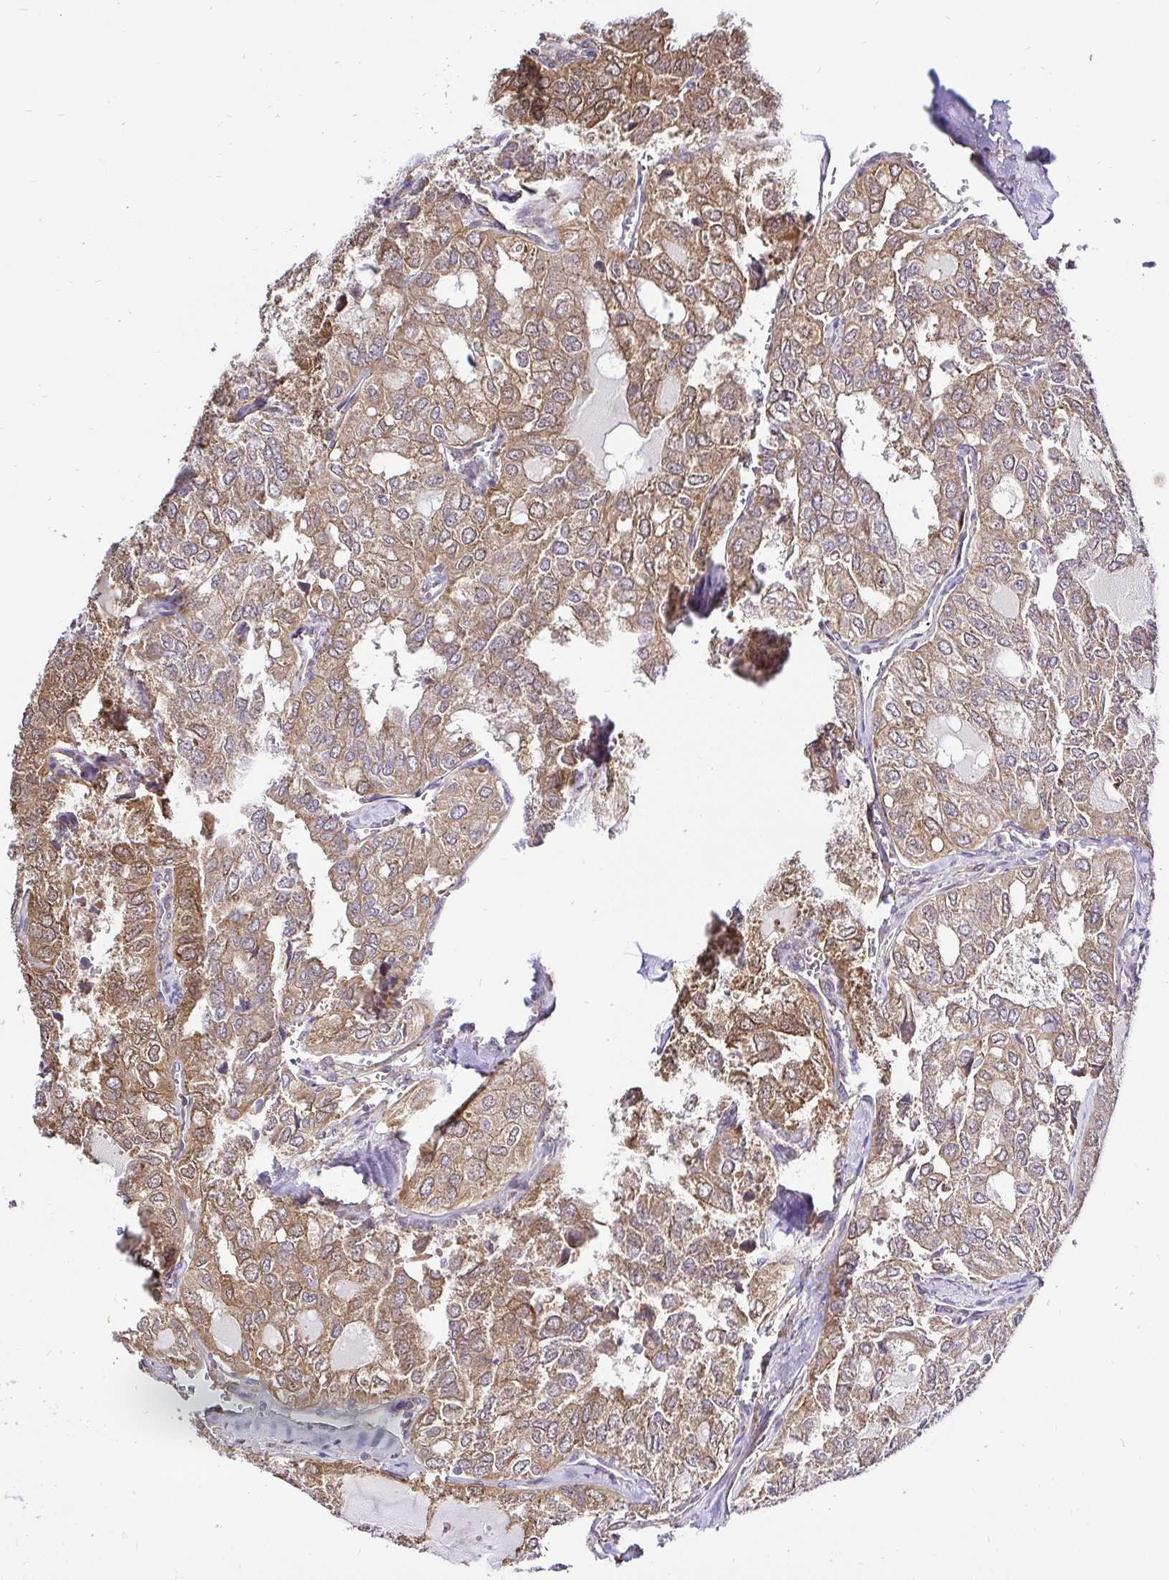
{"staining": {"intensity": "moderate", "quantity": ">75%", "location": "cytoplasmic/membranous"}, "tissue": "thyroid cancer", "cell_type": "Tumor cells", "image_type": "cancer", "snomed": [{"axis": "morphology", "description": "Follicular adenoma carcinoma, NOS"}, {"axis": "topography", "description": "Thyroid gland"}], "caption": "Protein expression analysis of thyroid follicular adenoma carcinoma shows moderate cytoplasmic/membranous positivity in about >75% of tumor cells. Using DAB (3,3'-diaminobenzidine) (brown) and hematoxylin (blue) stains, captured at high magnification using brightfield microscopy.", "gene": "CCDC122", "patient": {"sex": "male", "age": 75}}